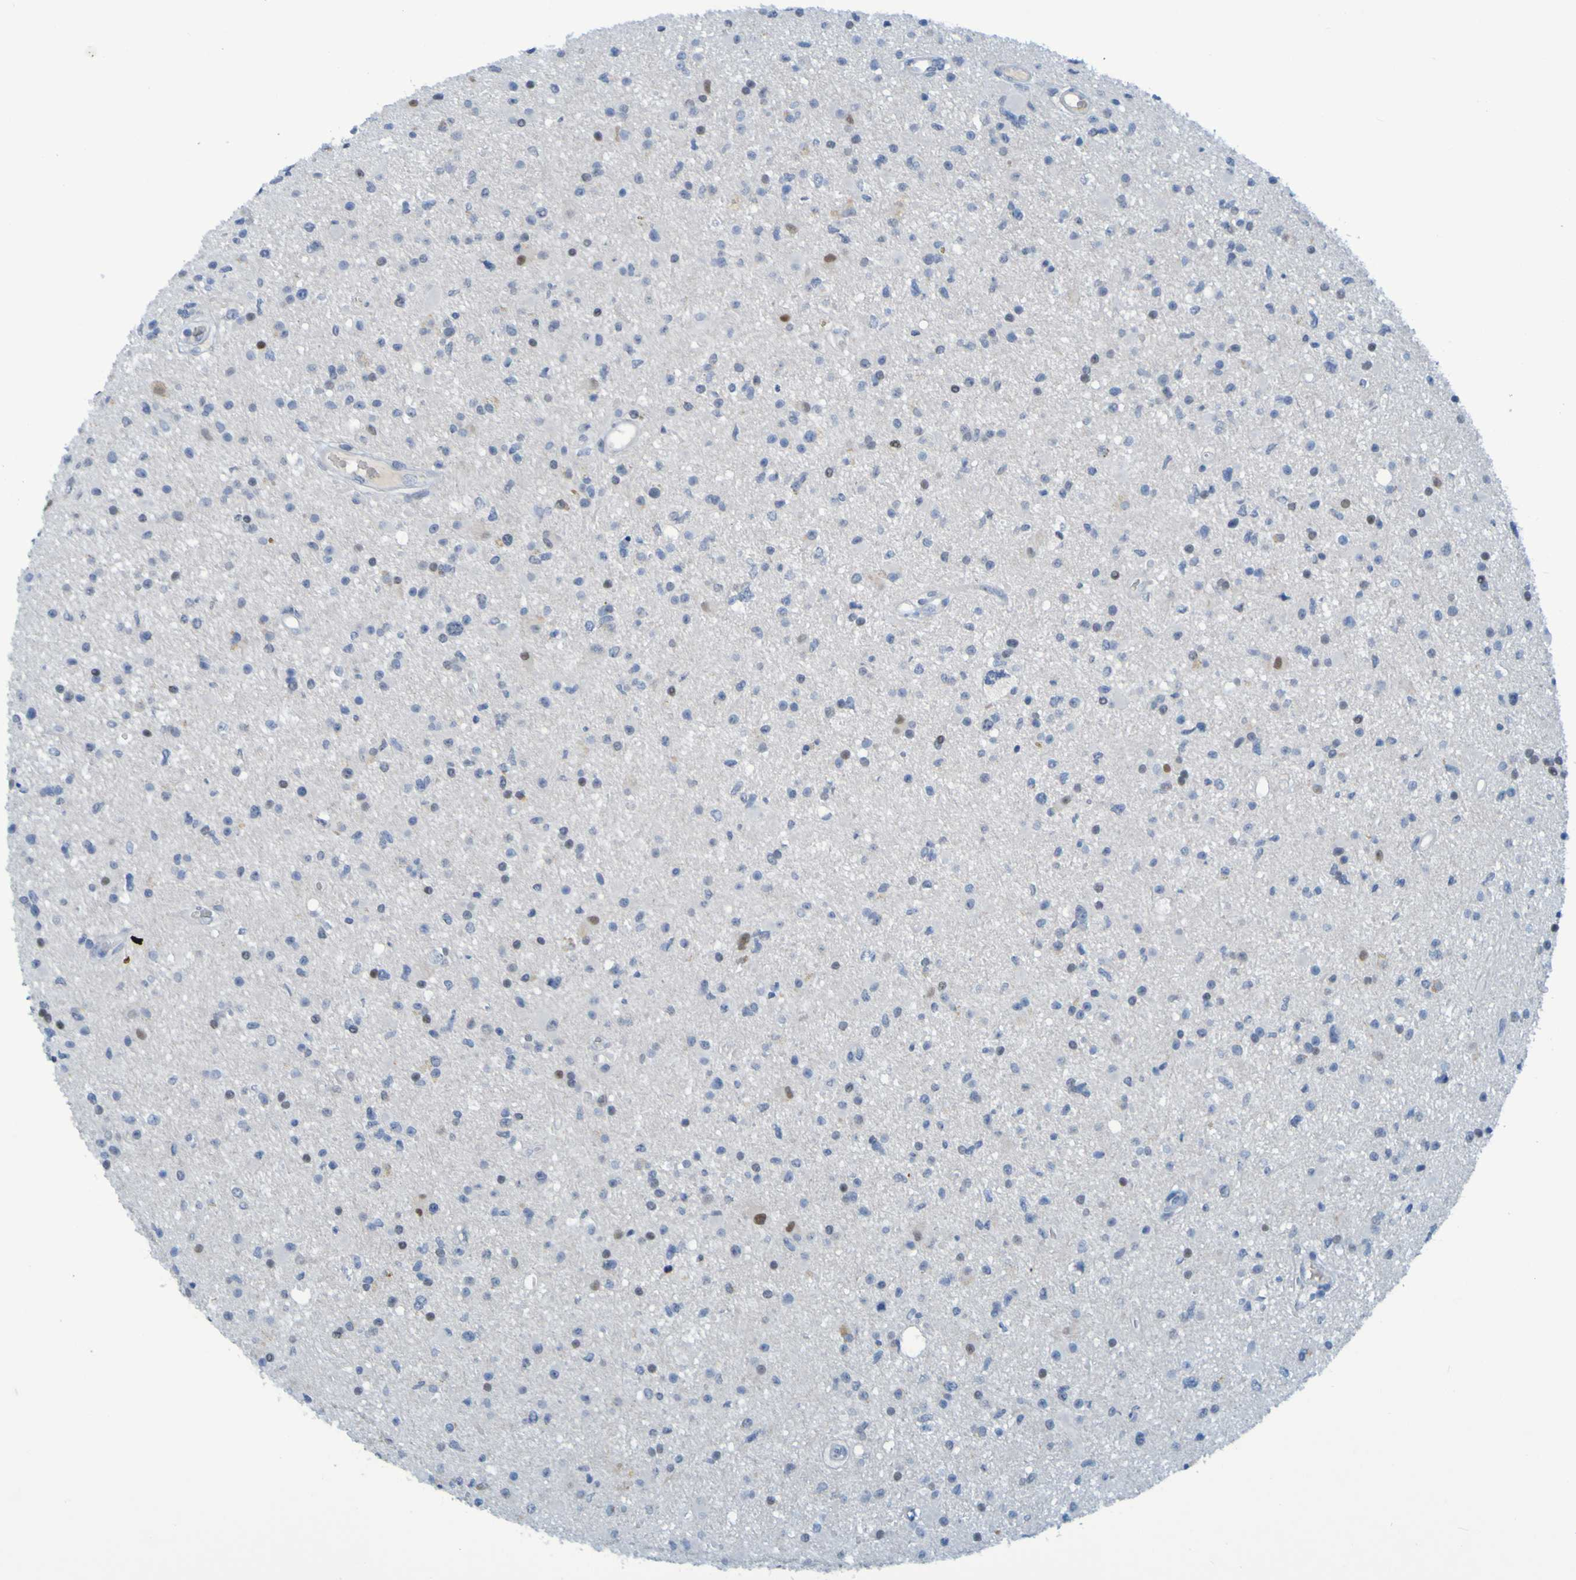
{"staining": {"intensity": "negative", "quantity": "none", "location": "none"}, "tissue": "glioma", "cell_type": "Tumor cells", "image_type": "cancer", "snomed": [{"axis": "morphology", "description": "Glioma, malignant, High grade"}, {"axis": "topography", "description": "Brain"}], "caption": "This is an IHC photomicrograph of human malignant glioma (high-grade). There is no expression in tumor cells.", "gene": "USP36", "patient": {"sex": "male", "age": 33}}